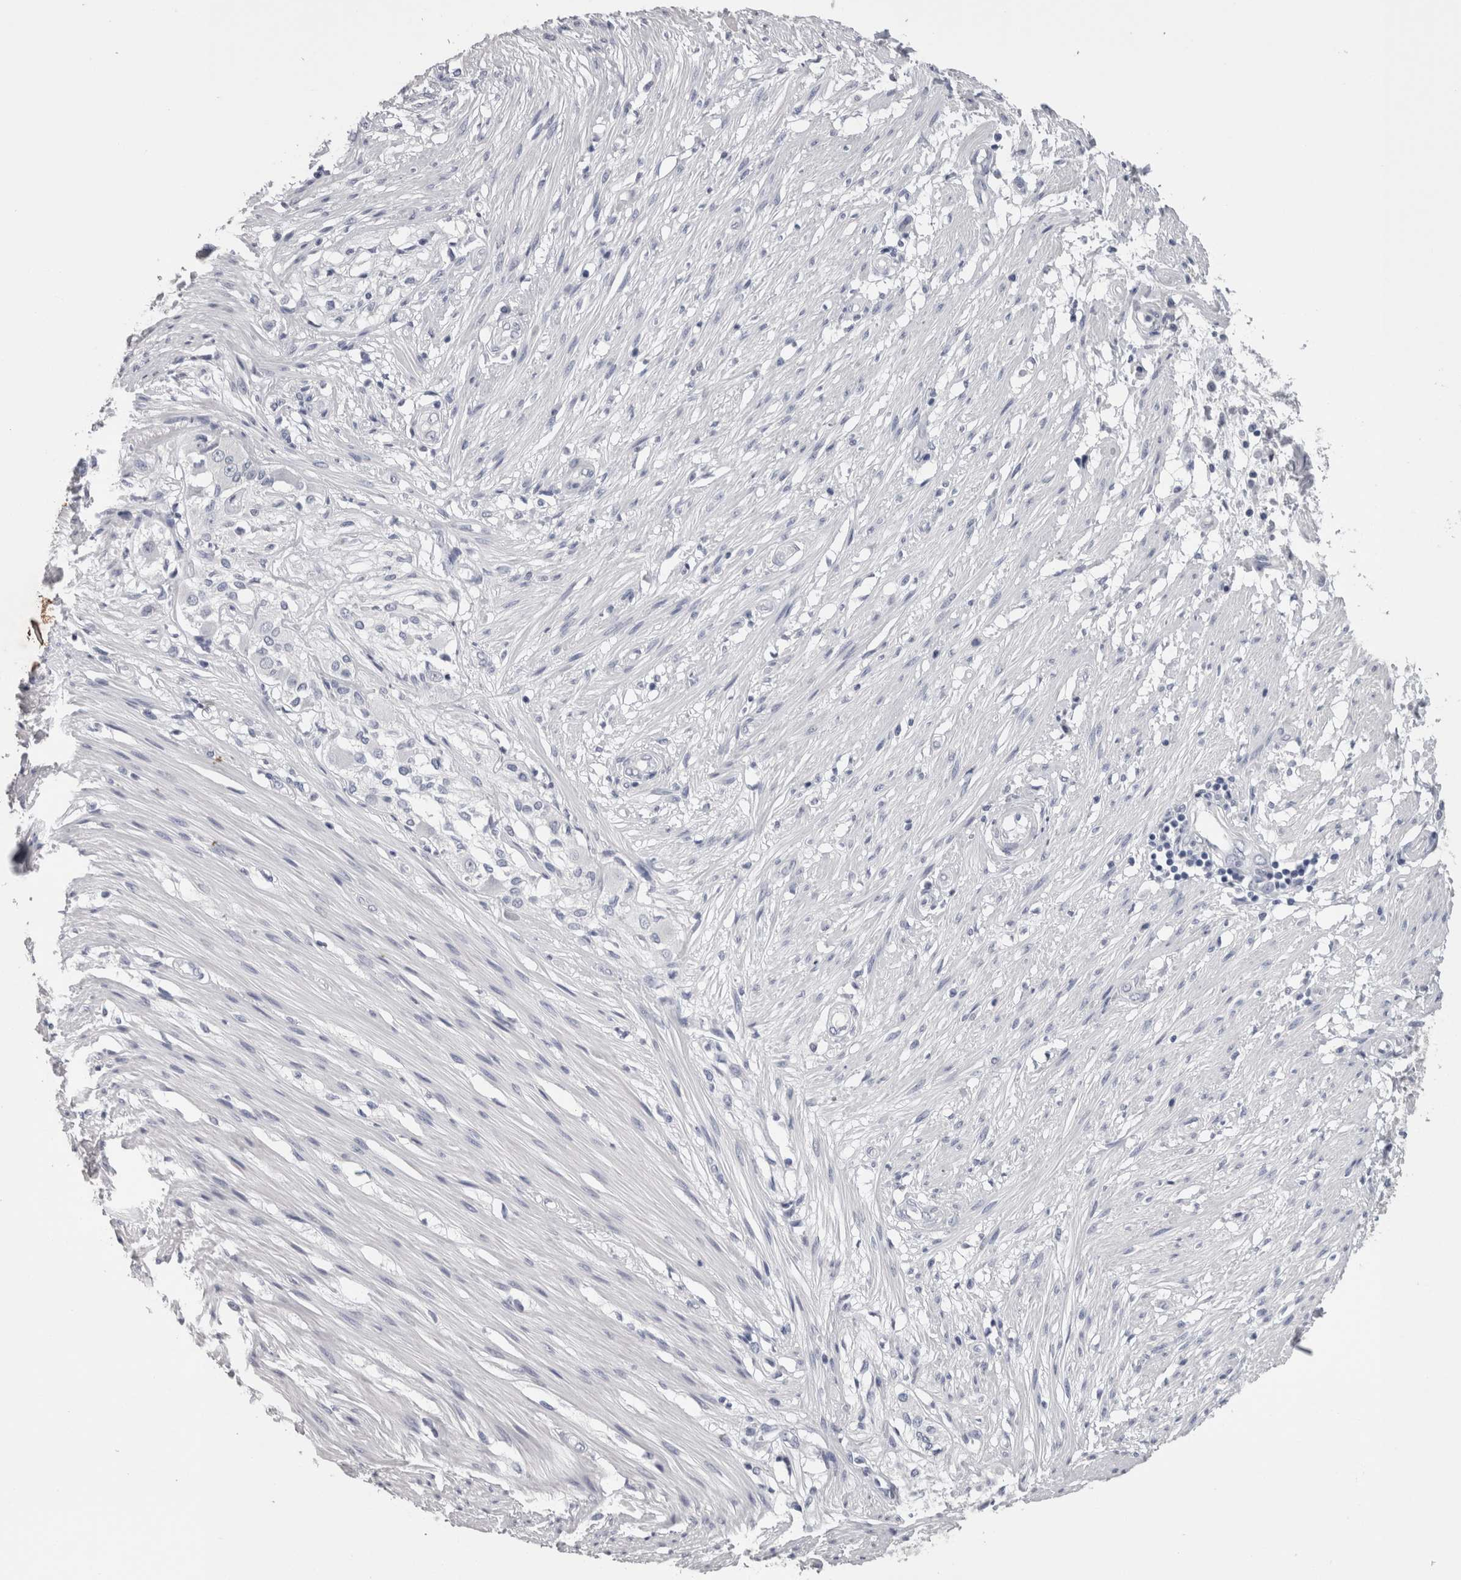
{"staining": {"intensity": "negative", "quantity": "none", "location": "none"}, "tissue": "smooth muscle", "cell_type": "Smooth muscle cells", "image_type": "normal", "snomed": [{"axis": "morphology", "description": "Normal tissue, NOS"}, {"axis": "morphology", "description": "Adenocarcinoma, NOS"}, {"axis": "topography", "description": "Smooth muscle"}, {"axis": "topography", "description": "Colon"}], "caption": "Protein analysis of unremarkable smooth muscle demonstrates no significant staining in smooth muscle cells. (DAB IHC, high magnification).", "gene": "CA8", "patient": {"sex": "male", "age": 14}}